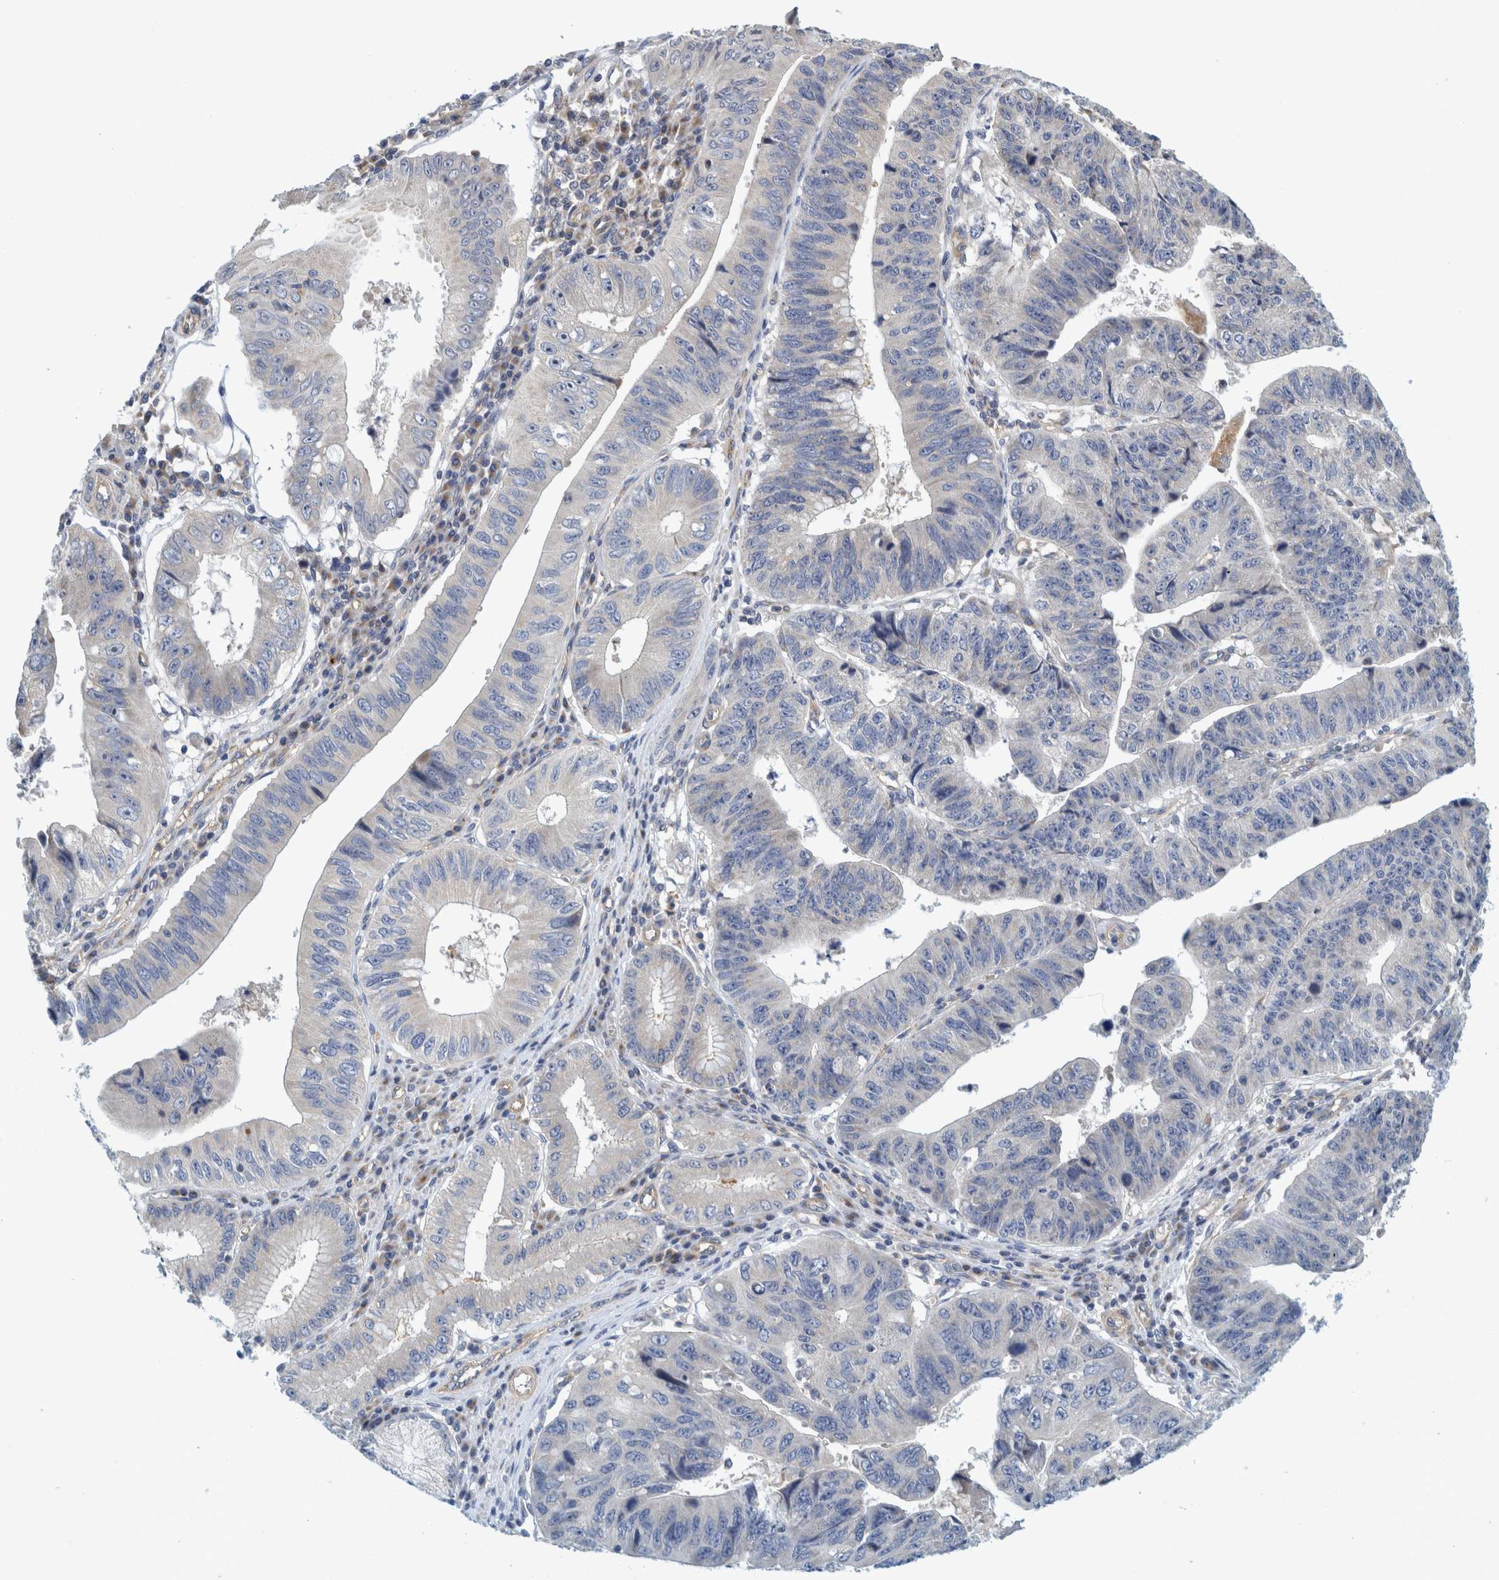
{"staining": {"intensity": "negative", "quantity": "none", "location": "none"}, "tissue": "stomach cancer", "cell_type": "Tumor cells", "image_type": "cancer", "snomed": [{"axis": "morphology", "description": "Adenocarcinoma, NOS"}, {"axis": "topography", "description": "Stomach"}], "caption": "Immunohistochemical staining of human adenocarcinoma (stomach) exhibits no significant staining in tumor cells.", "gene": "ZNF324B", "patient": {"sex": "male", "age": 59}}